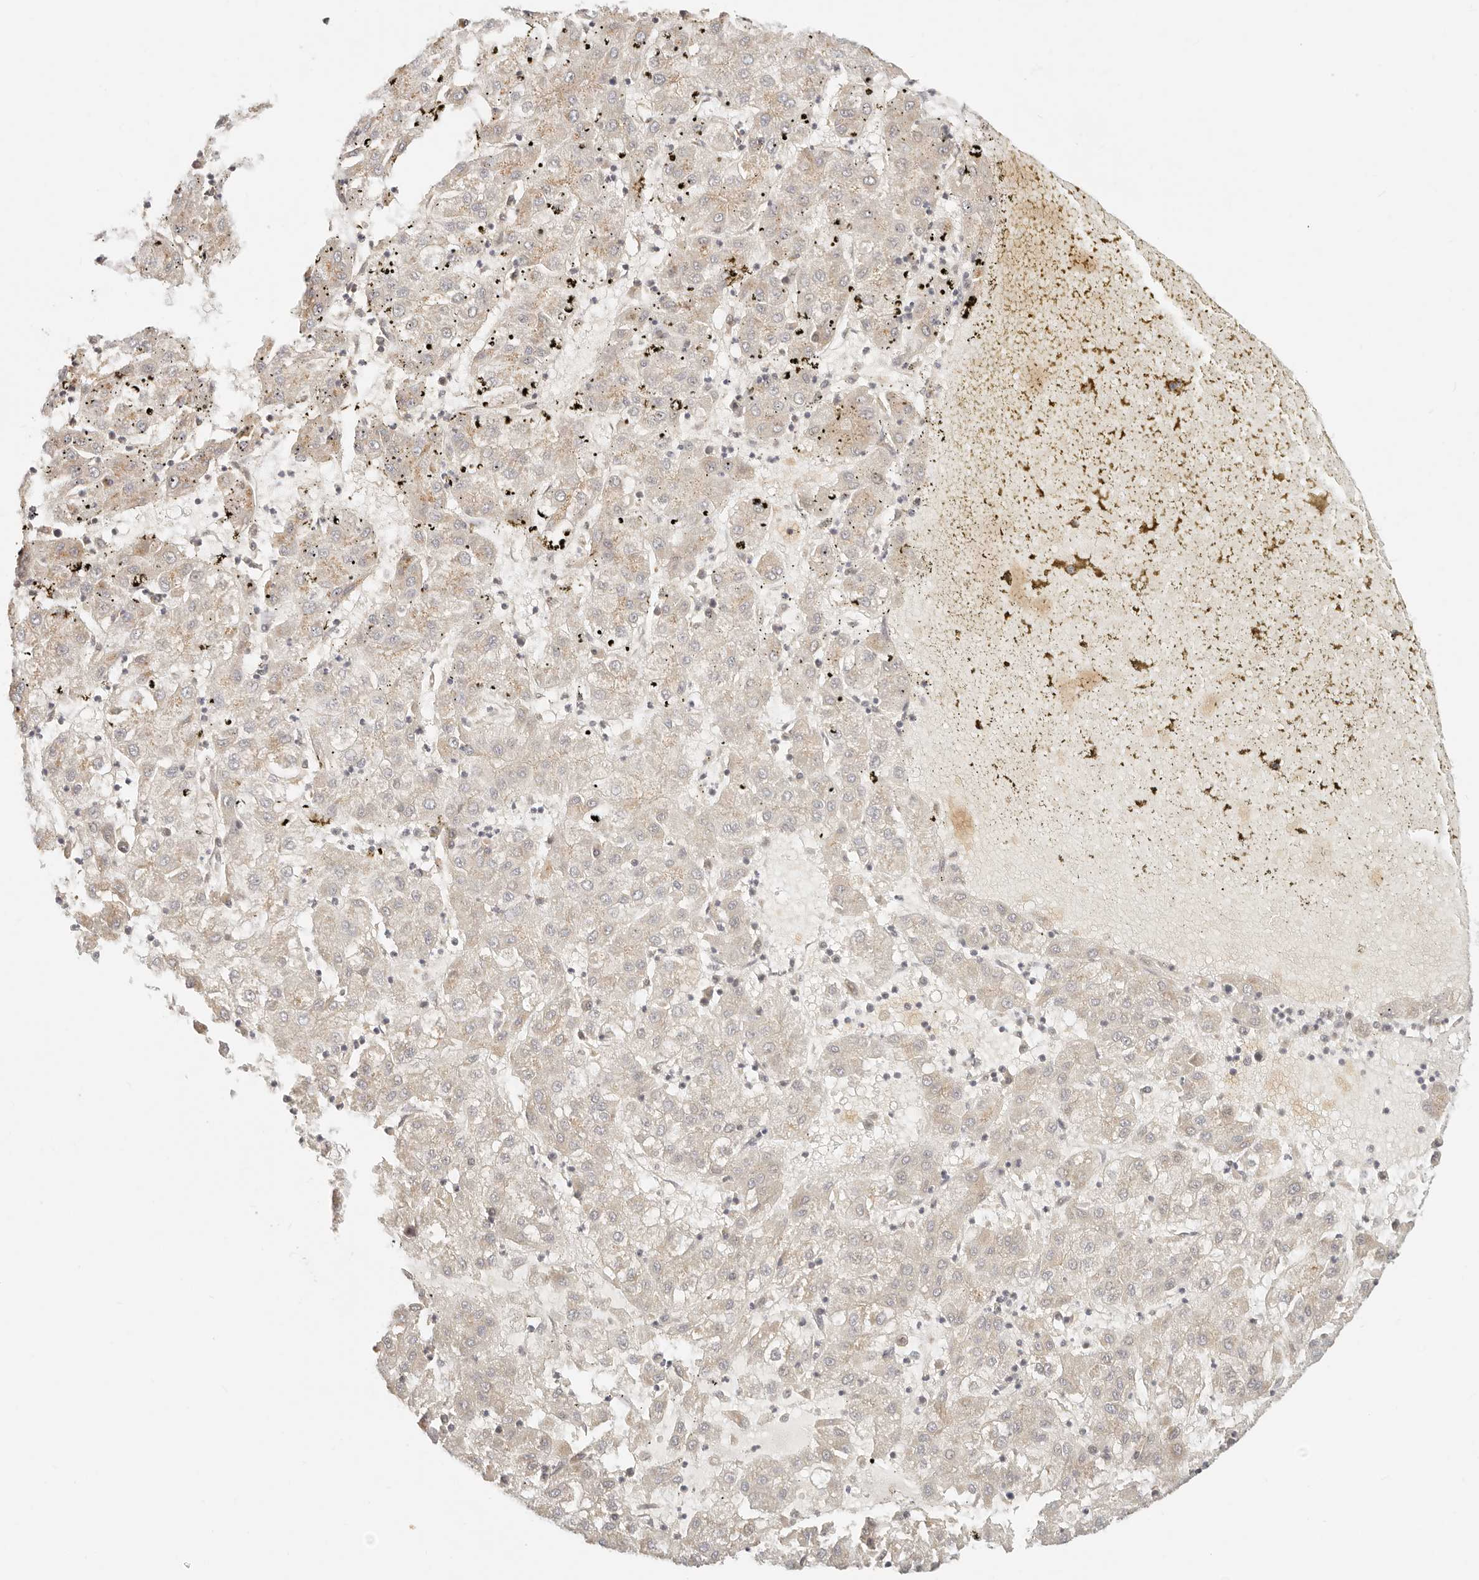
{"staining": {"intensity": "moderate", "quantity": "25%-75%", "location": "cytoplasmic/membranous"}, "tissue": "liver cancer", "cell_type": "Tumor cells", "image_type": "cancer", "snomed": [{"axis": "morphology", "description": "Carcinoma, Hepatocellular, NOS"}, {"axis": "topography", "description": "Liver"}], "caption": "Immunohistochemical staining of human liver cancer (hepatocellular carcinoma) displays medium levels of moderate cytoplasmic/membranous staining in approximately 25%-75% of tumor cells. The protein is shown in brown color, while the nuclei are stained blue.", "gene": "FAM20B", "patient": {"sex": "male", "age": 72}}